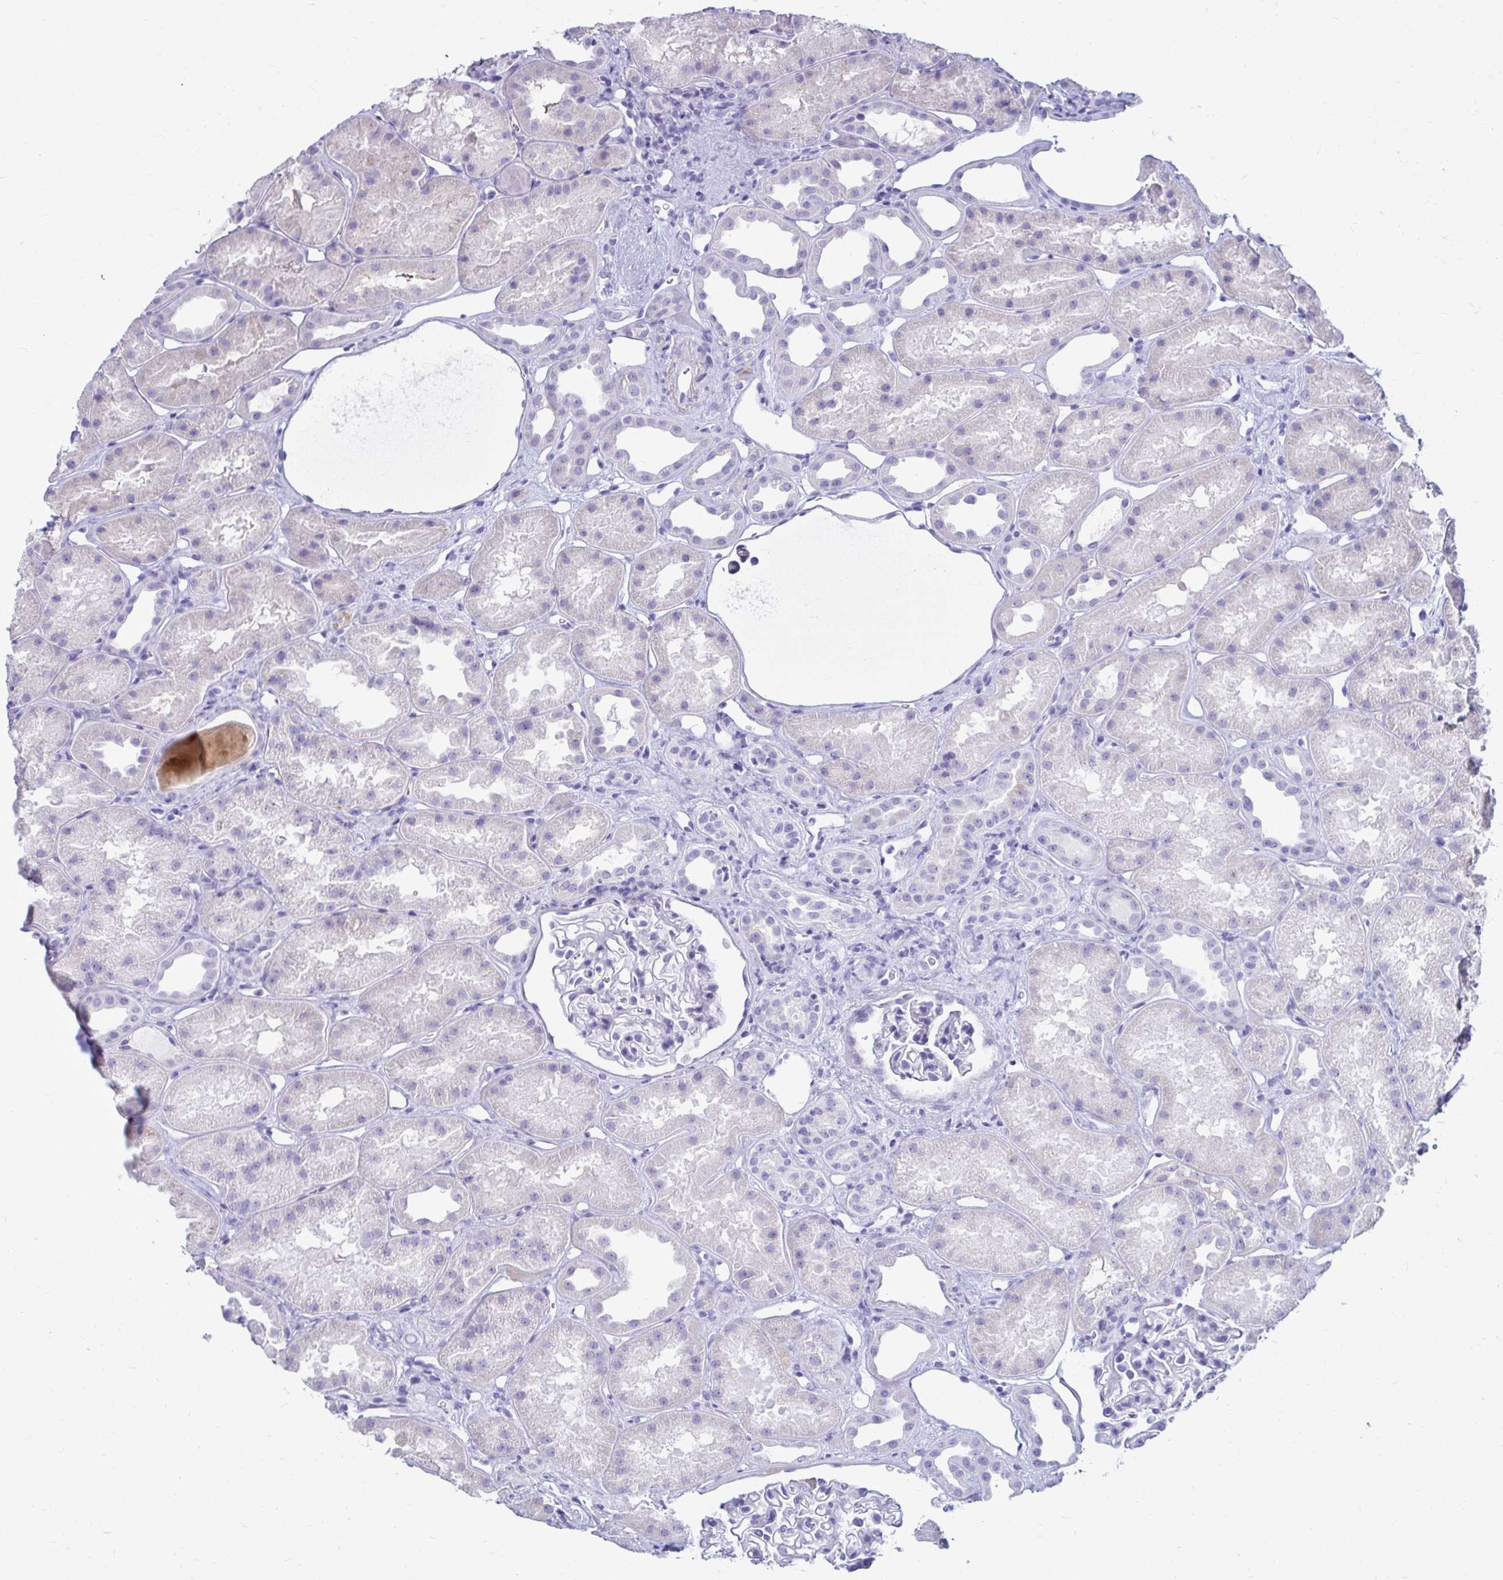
{"staining": {"intensity": "negative", "quantity": "none", "location": "none"}, "tissue": "kidney", "cell_type": "Cells in glomeruli", "image_type": "normal", "snomed": [{"axis": "morphology", "description": "Normal tissue, NOS"}, {"axis": "topography", "description": "Kidney"}], "caption": "This is an immunohistochemistry image of unremarkable human kidney. There is no staining in cells in glomeruli.", "gene": "NANOGNB", "patient": {"sex": "male", "age": 61}}